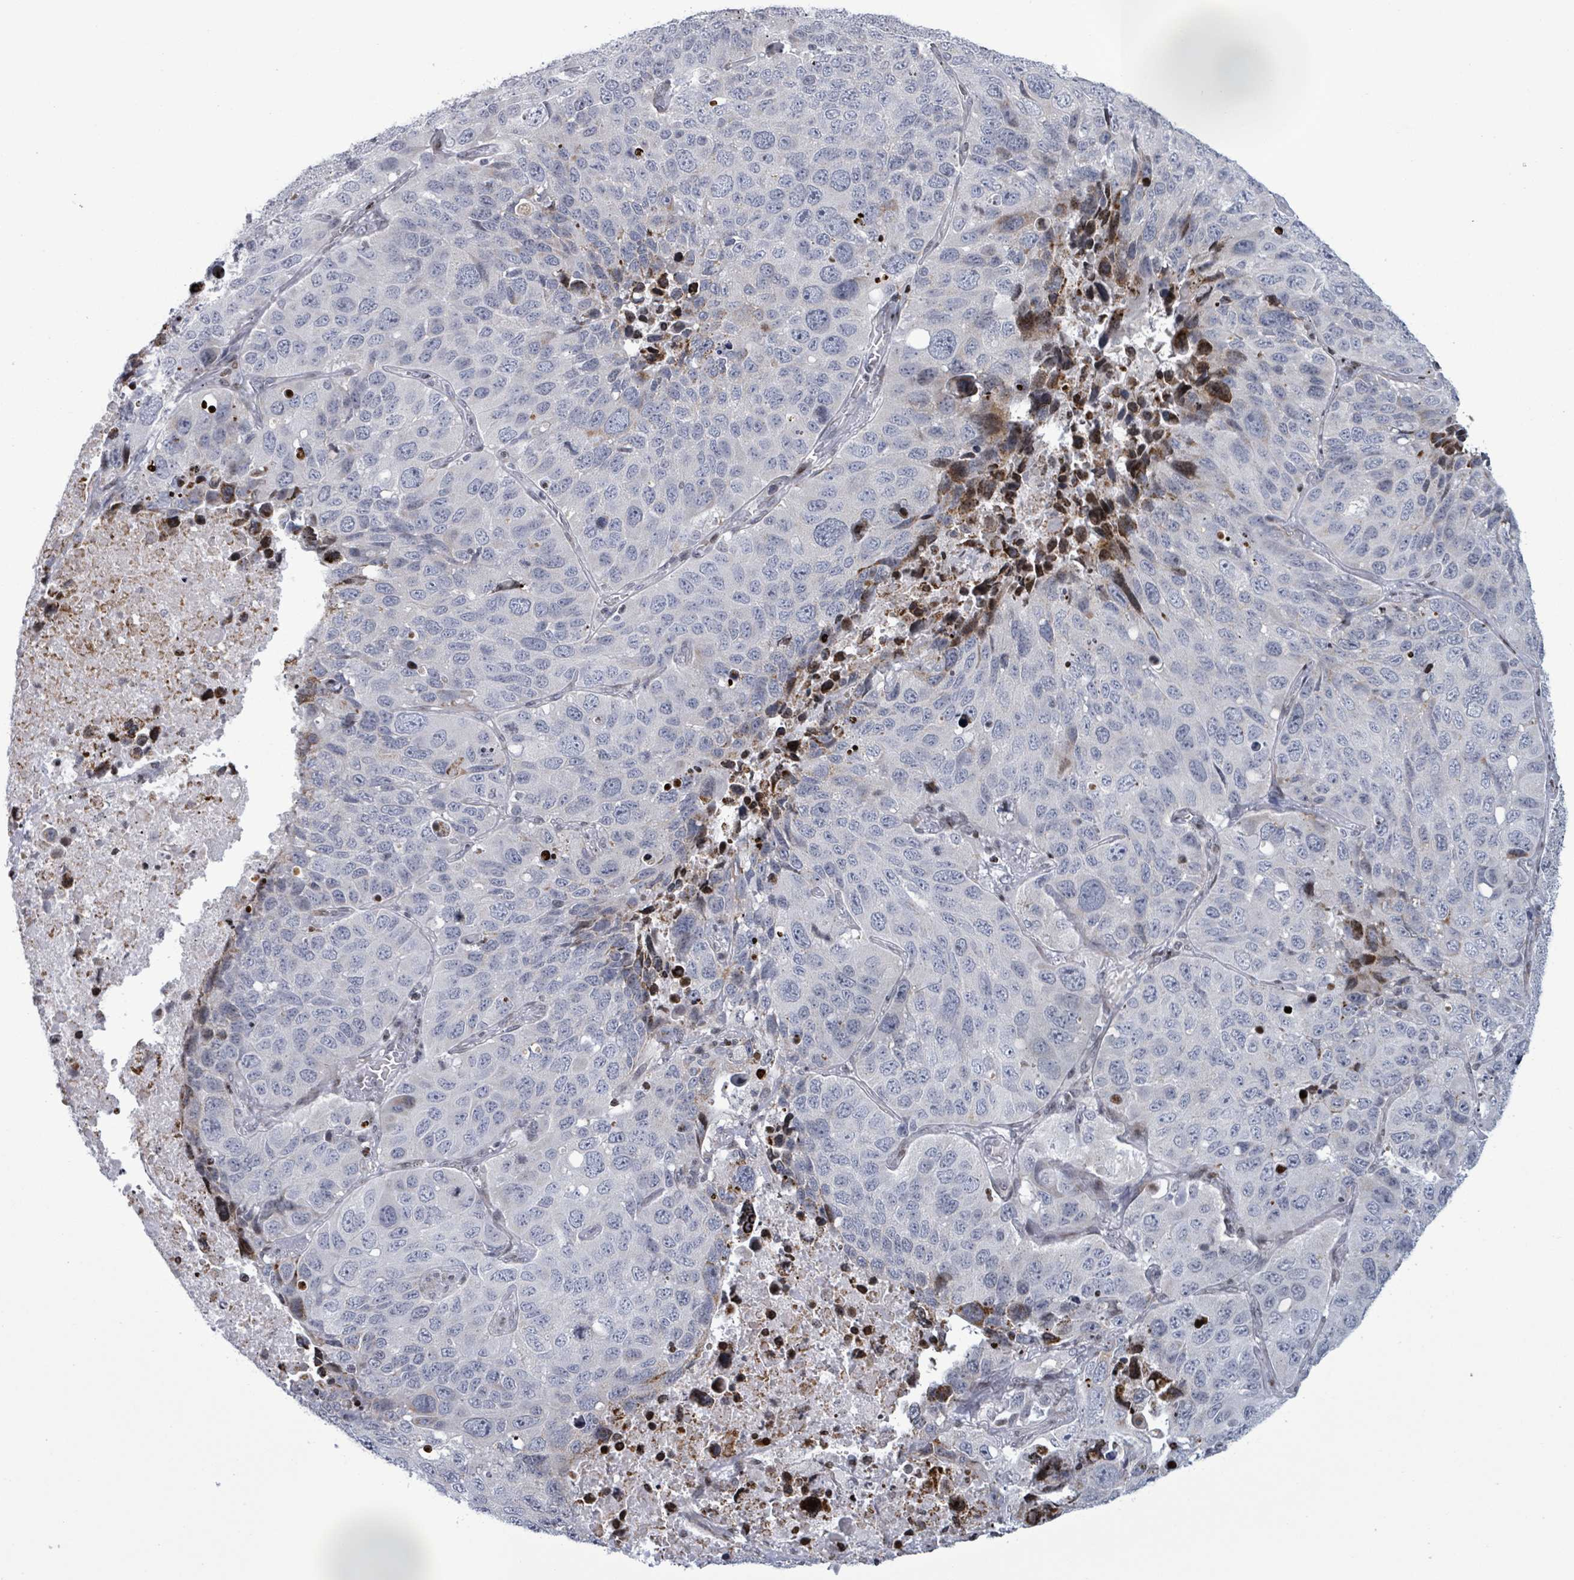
{"staining": {"intensity": "moderate", "quantity": "<25%", "location": "cytoplasmic/membranous,nuclear"}, "tissue": "lung cancer", "cell_type": "Tumor cells", "image_type": "cancer", "snomed": [{"axis": "morphology", "description": "Squamous cell carcinoma, NOS"}, {"axis": "topography", "description": "Lung"}], "caption": "Immunohistochemistry histopathology image of neoplastic tissue: lung squamous cell carcinoma stained using immunohistochemistry (IHC) exhibits low levels of moderate protein expression localized specifically in the cytoplasmic/membranous and nuclear of tumor cells, appearing as a cytoplasmic/membranous and nuclear brown color.", "gene": "FNDC4", "patient": {"sex": "male", "age": 60}}